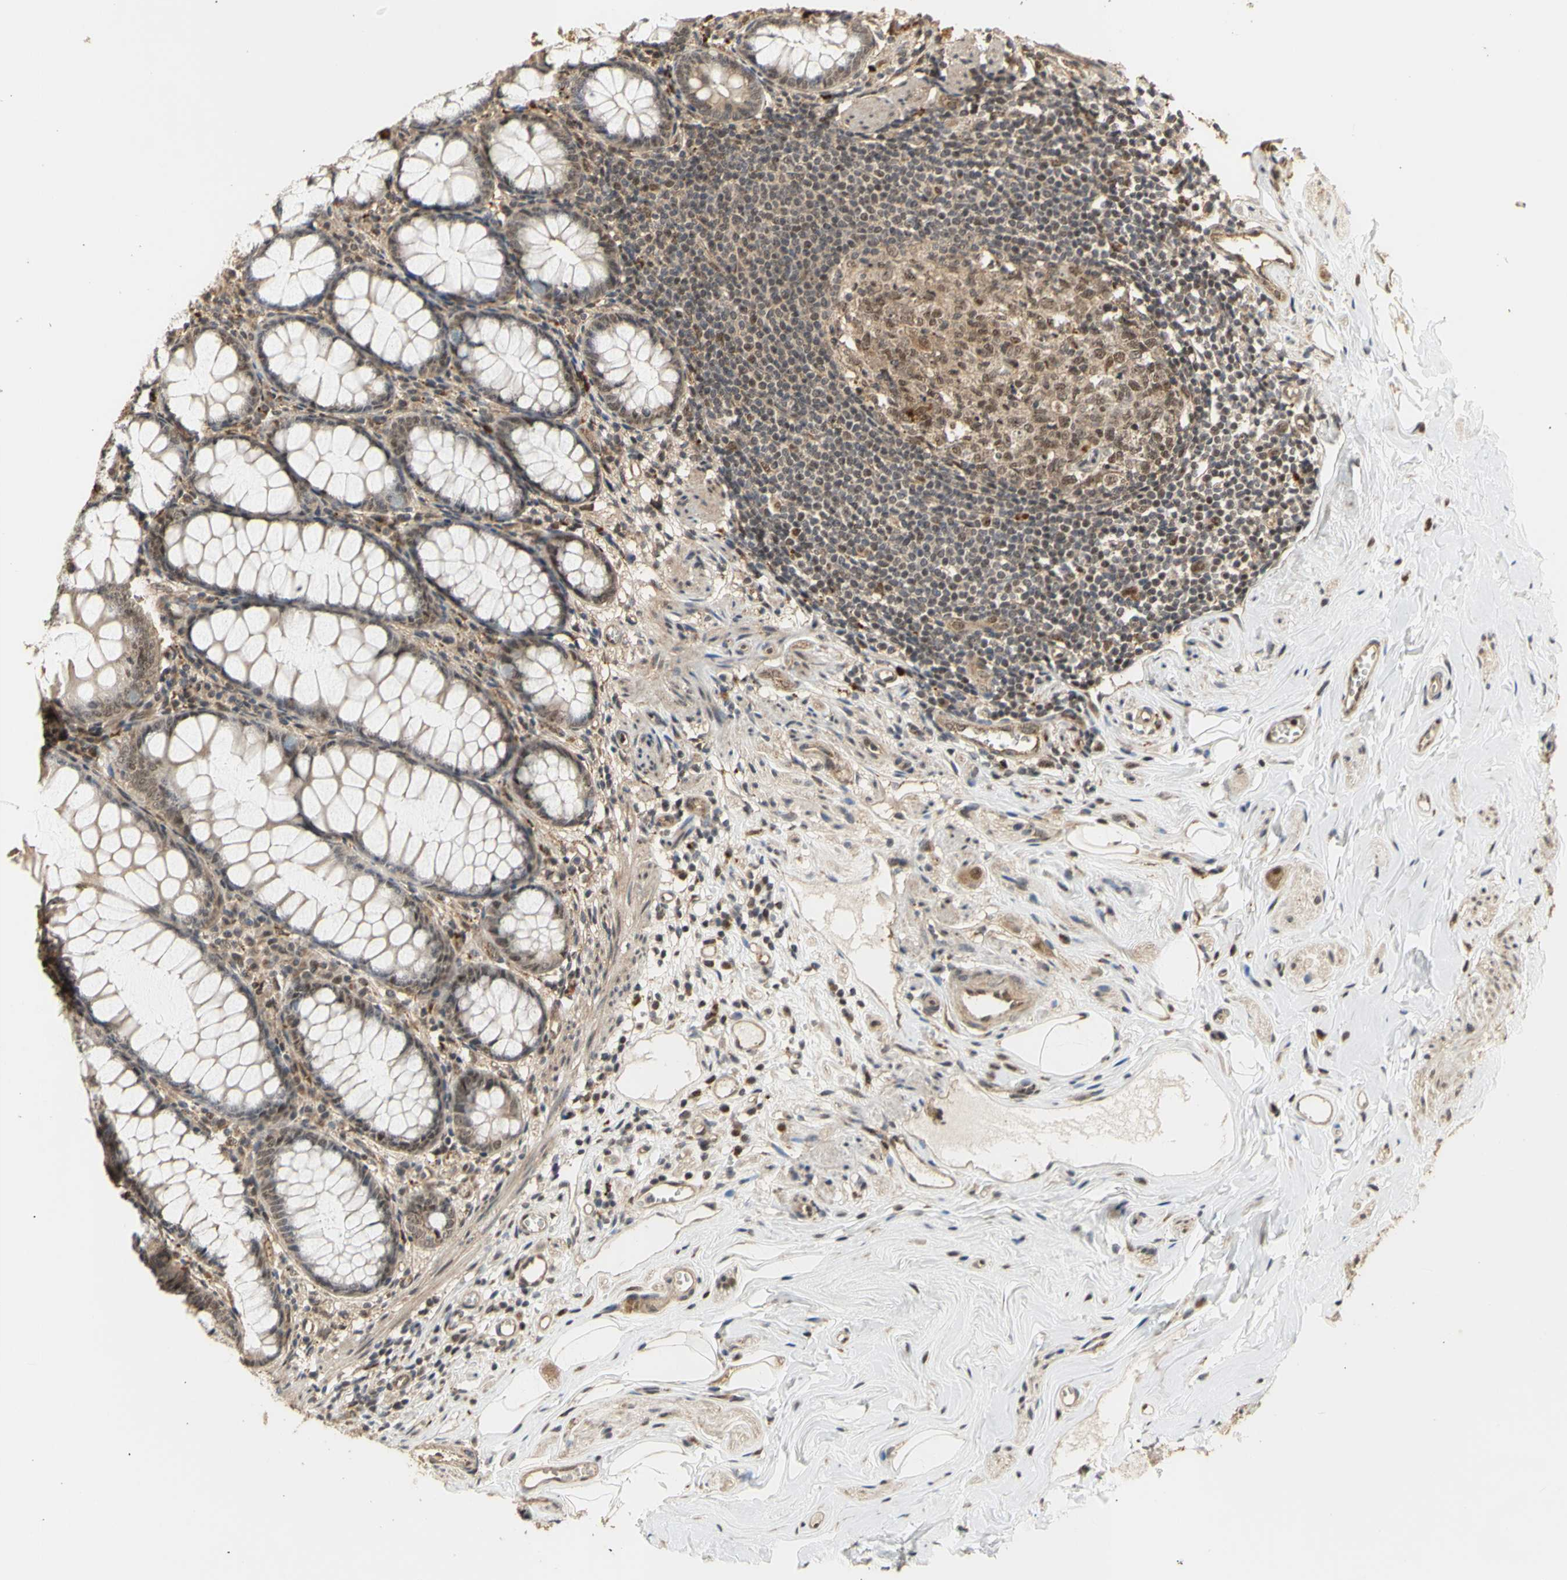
{"staining": {"intensity": "moderate", "quantity": ">75%", "location": "cytoplasmic/membranous,nuclear"}, "tissue": "appendix", "cell_type": "Glandular cells", "image_type": "normal", "snomed": [{"axis": "morphology", "description": "Normal tissue, NOS"}, {"axis": "topography", "description": "Appendix"}], "caption": "A brown stain highlights moderate cytoplasmic/membranous,nuclear expression of a protein in glandular cells of benign appendix. (DAB (3,3'-diaminobenzidine) IHC with brightfield microscopy, high magnification).", "gene": "GTF2E2", "patient": {"sex": "female", "age": 77}}